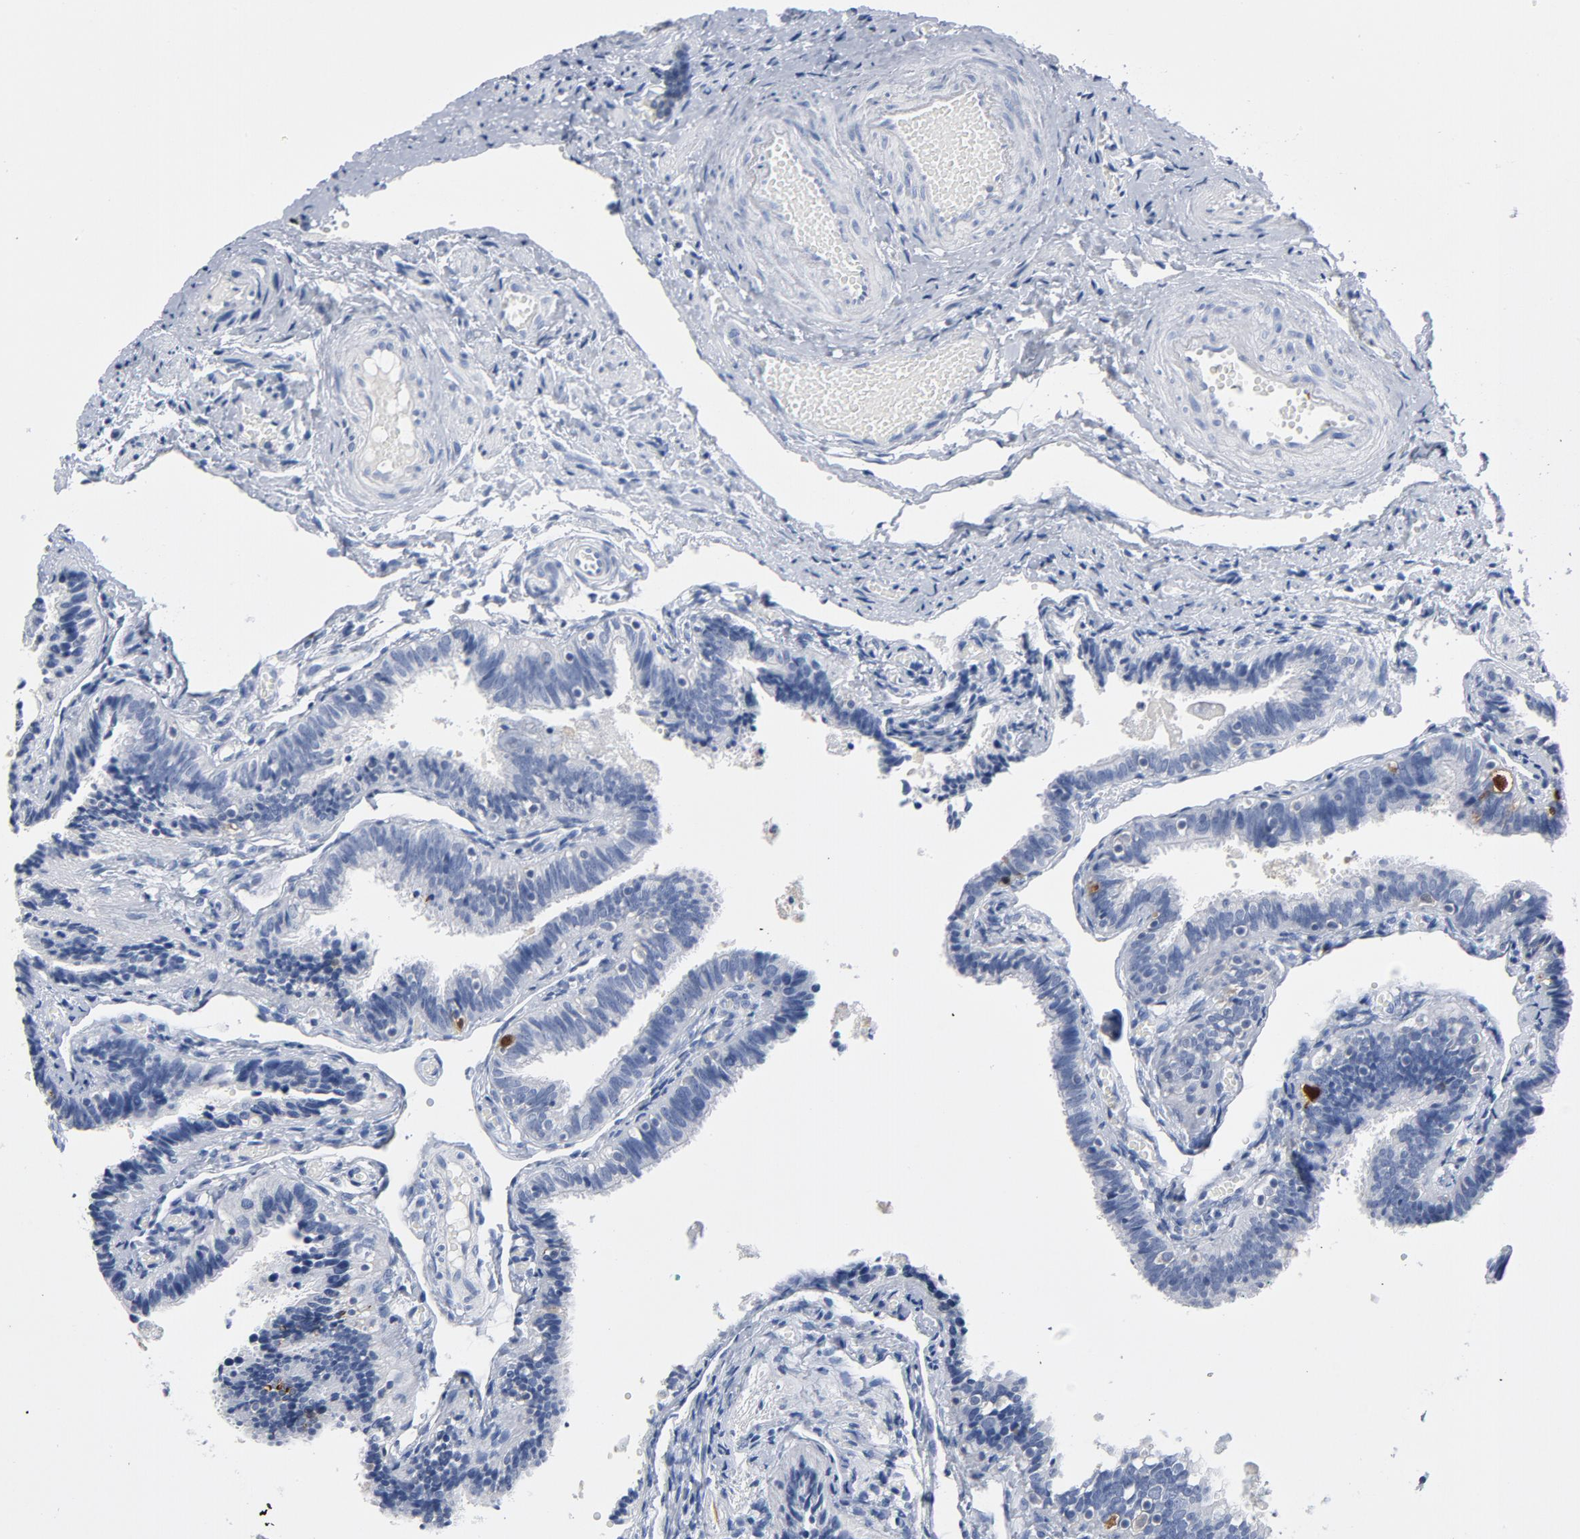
{"staining": {"intensity": "strong", "quantity": "<25%", "location": "nuclear"}, "tissue": "fallopian tube", "cell_type": "Glandular cells", "image_type": "normal", "snomed": [{"axis": "morphology", "description": "Normal tissue, NOS"}, {"axis": "topography", "description": "Fallopian tube"}], "caption": "DAB immunohistochemical staining of unremarkable human fallopian tube reveals strong nuclear protein expression in about <25% of glandular cells.", "gene": "CDC20", "patient": {"sex": "female", "age": 46}}